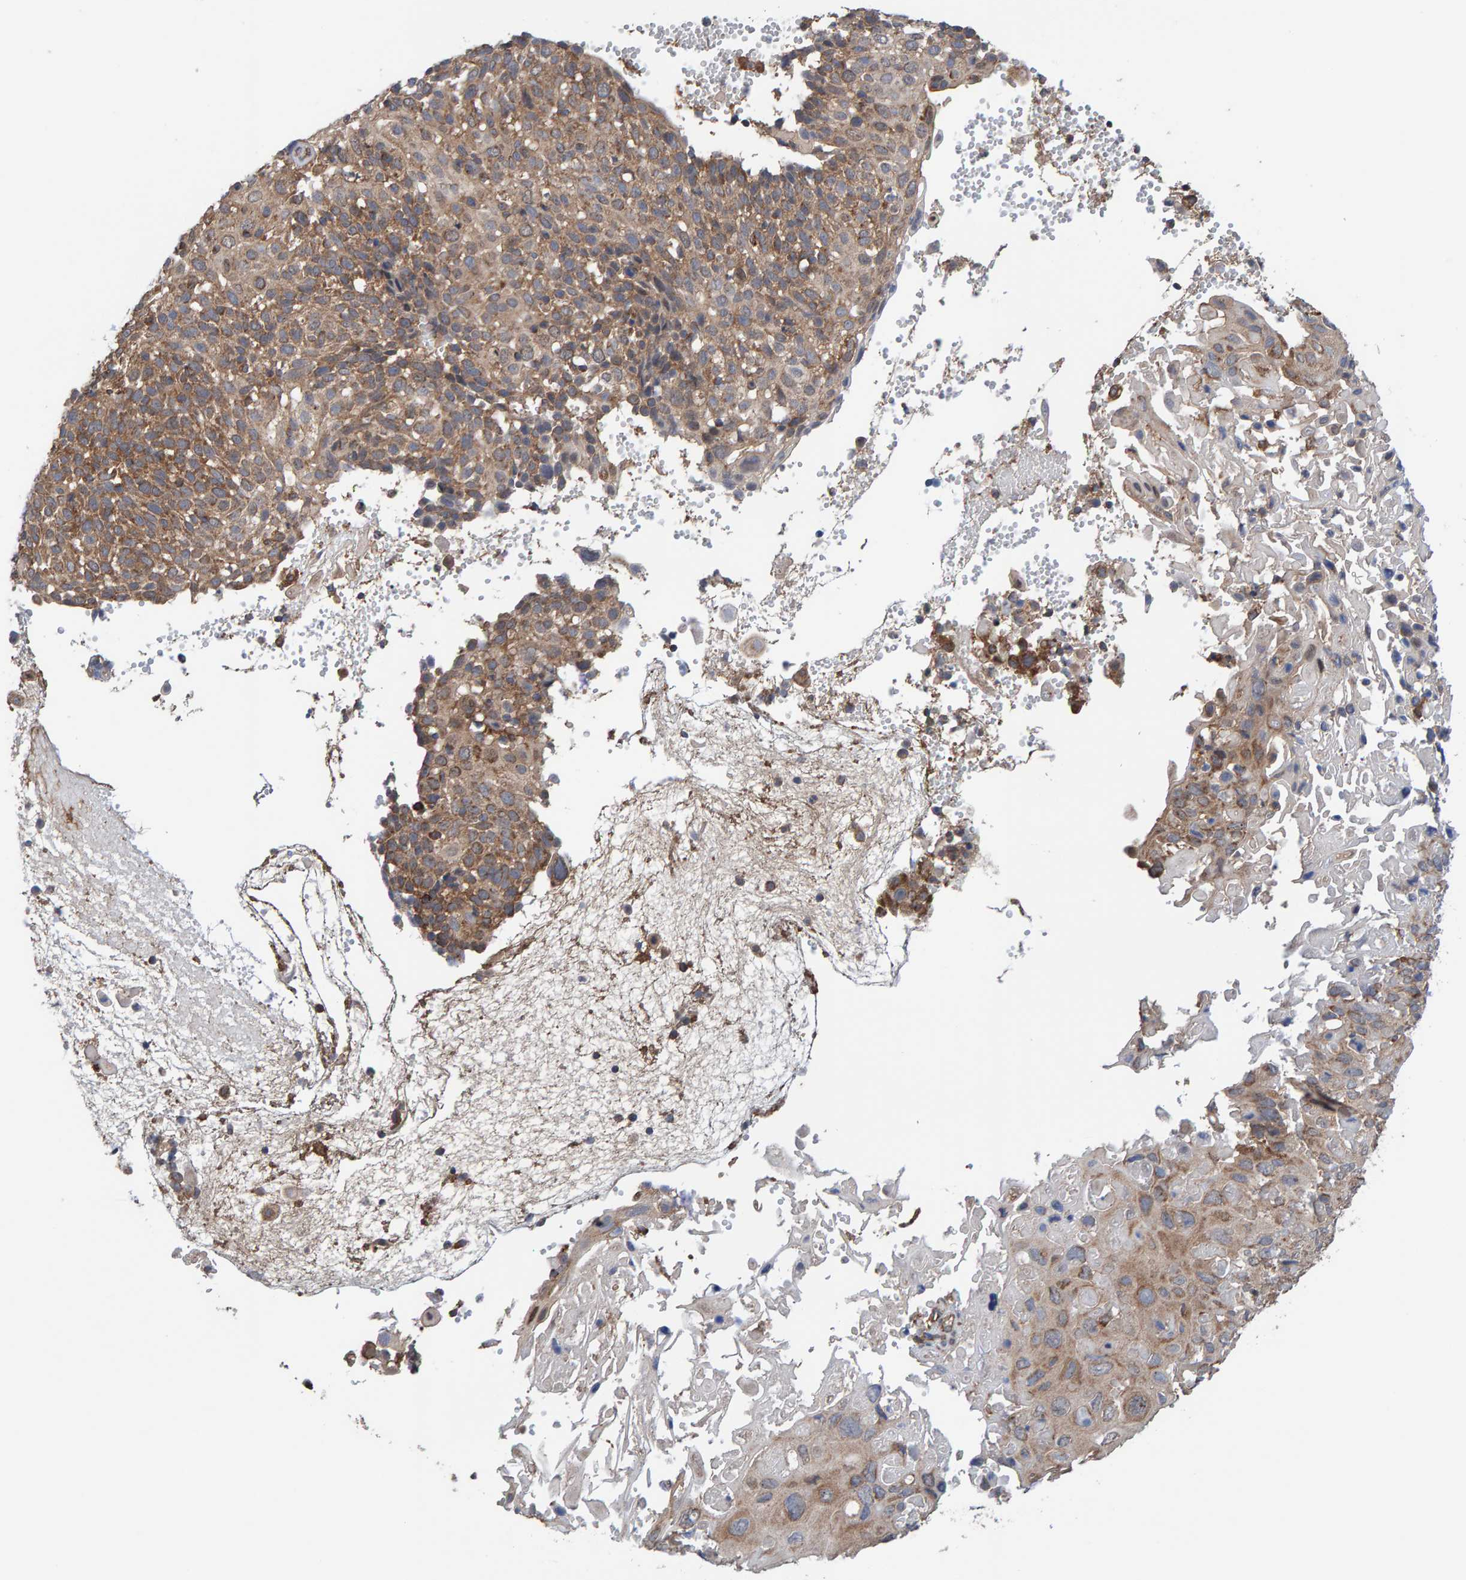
{"staining": {"intensity": "moderate", "quantity": ">75%", "location": "cytoplasmic/membranous"}, "tissue": "cervical cancer", "cell_type": "Tumor cells", "image_type": "cancer", "snomed": [{"axis": "morphology", "description": "Squamous cell carcinoma, NOS"}, {"axis": "topography", "description": "Cervix"}], "caption": "A micrograph of squamous cell carcinoma (cervical) stained for a protein reveals moderate cytoplasmic/membranous brown staining in tumor cells. The staining is performed using DAB brown chromogen to label protein expression. The nuclei are counter-stained blue using hematoxylin.", "gene": "LRSAM1", "patient": {"sex": "female", "age": 74}}